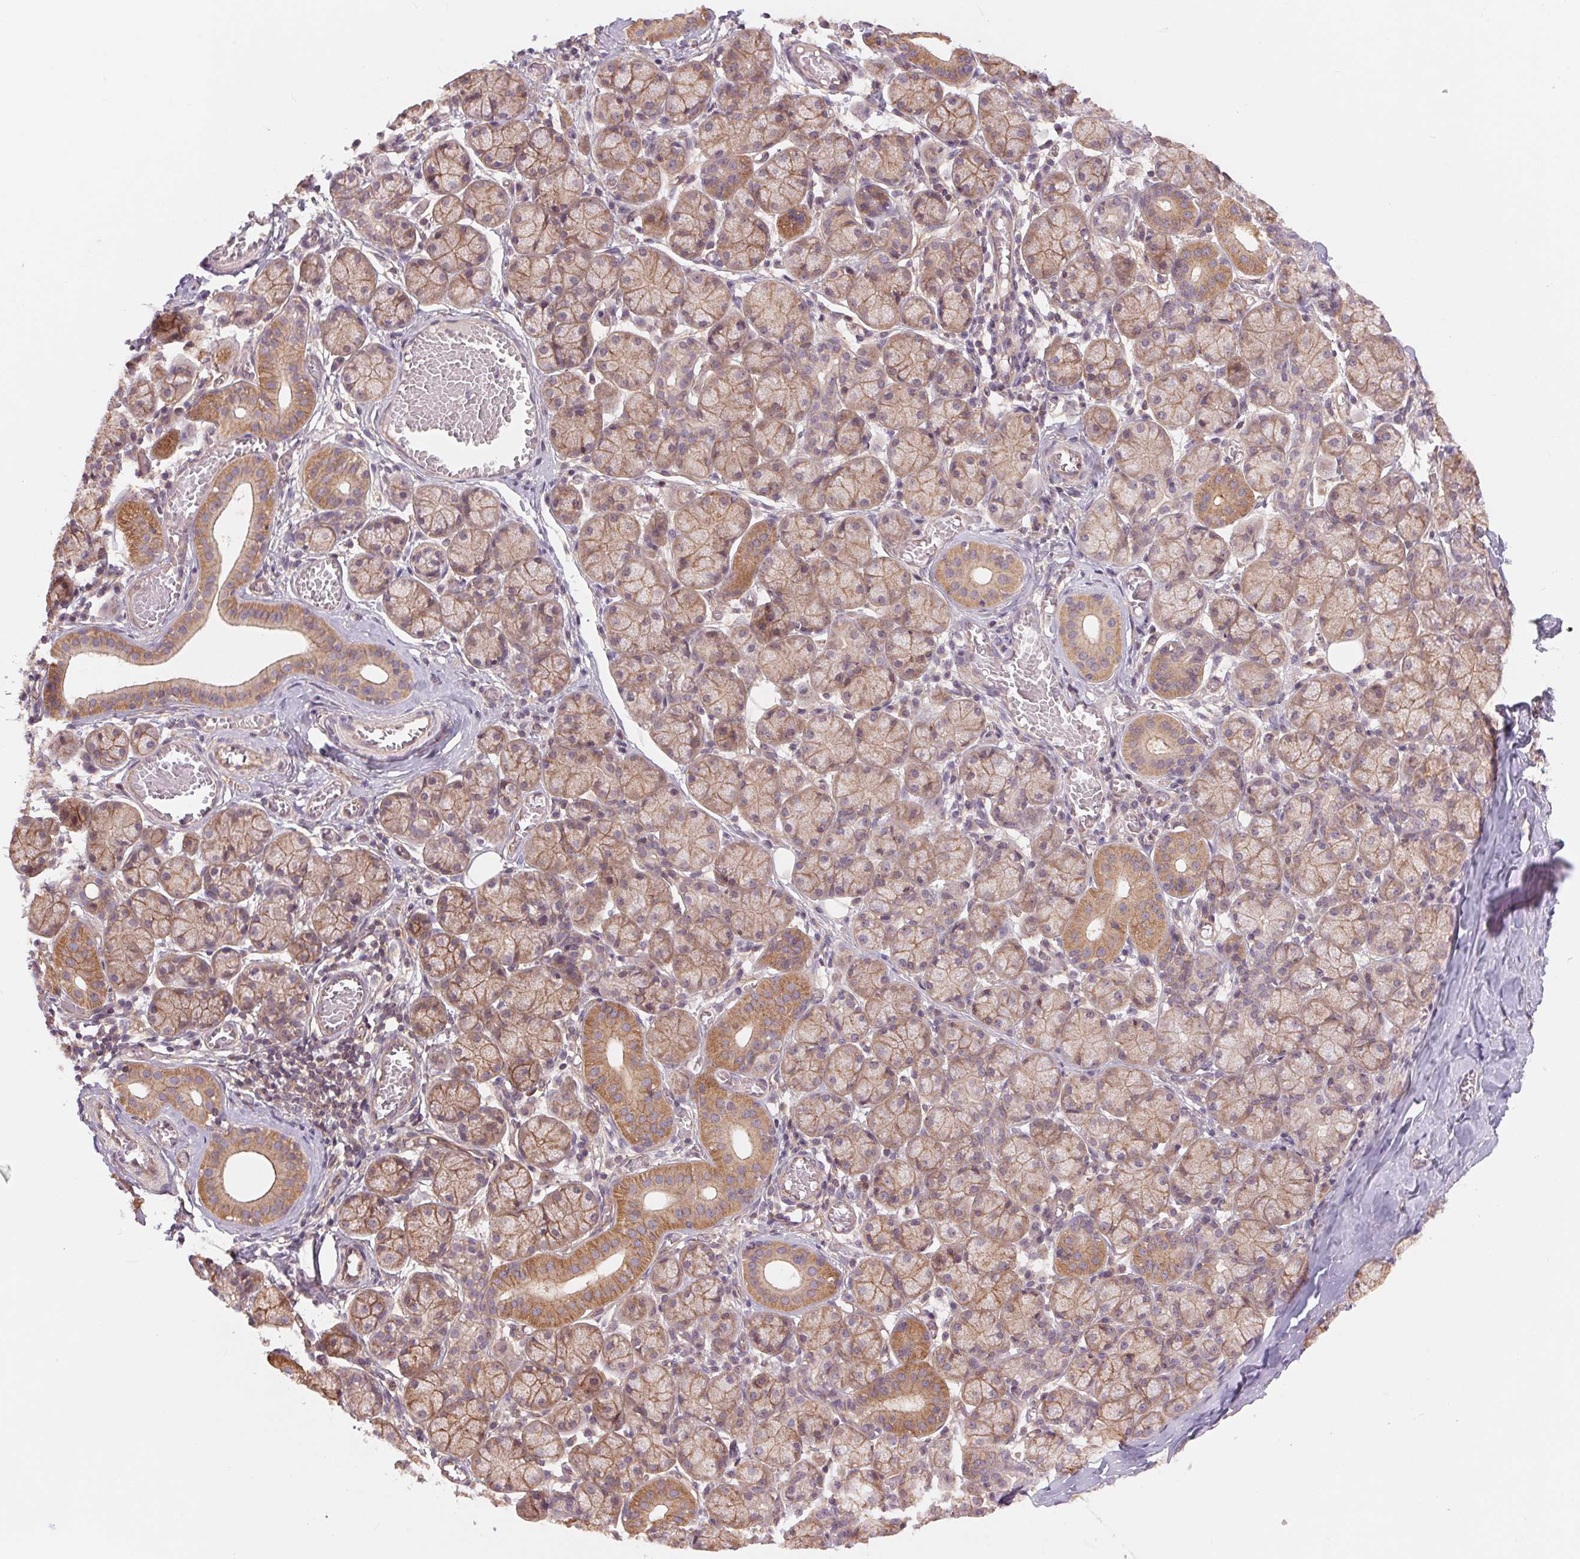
{"staining": {"intensity": "moderate", "quantity": ">75%", "location": "cytoplasmic/membranous"}, "tissue": "salivary gland", "cell_type": "Glandular cells", "image_type": "normal", "snomed": [{"axis": "morphology", "description": "Normal tissue, NOS"}, {"axis": "topography", "description": "Salivary gland"}, {"axis": "topography", "description": "Peripheral nerve tissue"}], "caption": "This micrograph displays IHC staining of normal salivary gland, with medium moderate cytoplasmic/membranous positivity in approximately >75% of glandular cells.", "gene": "SH3RF2", "patient": {"sex": "female", "age": 24}}